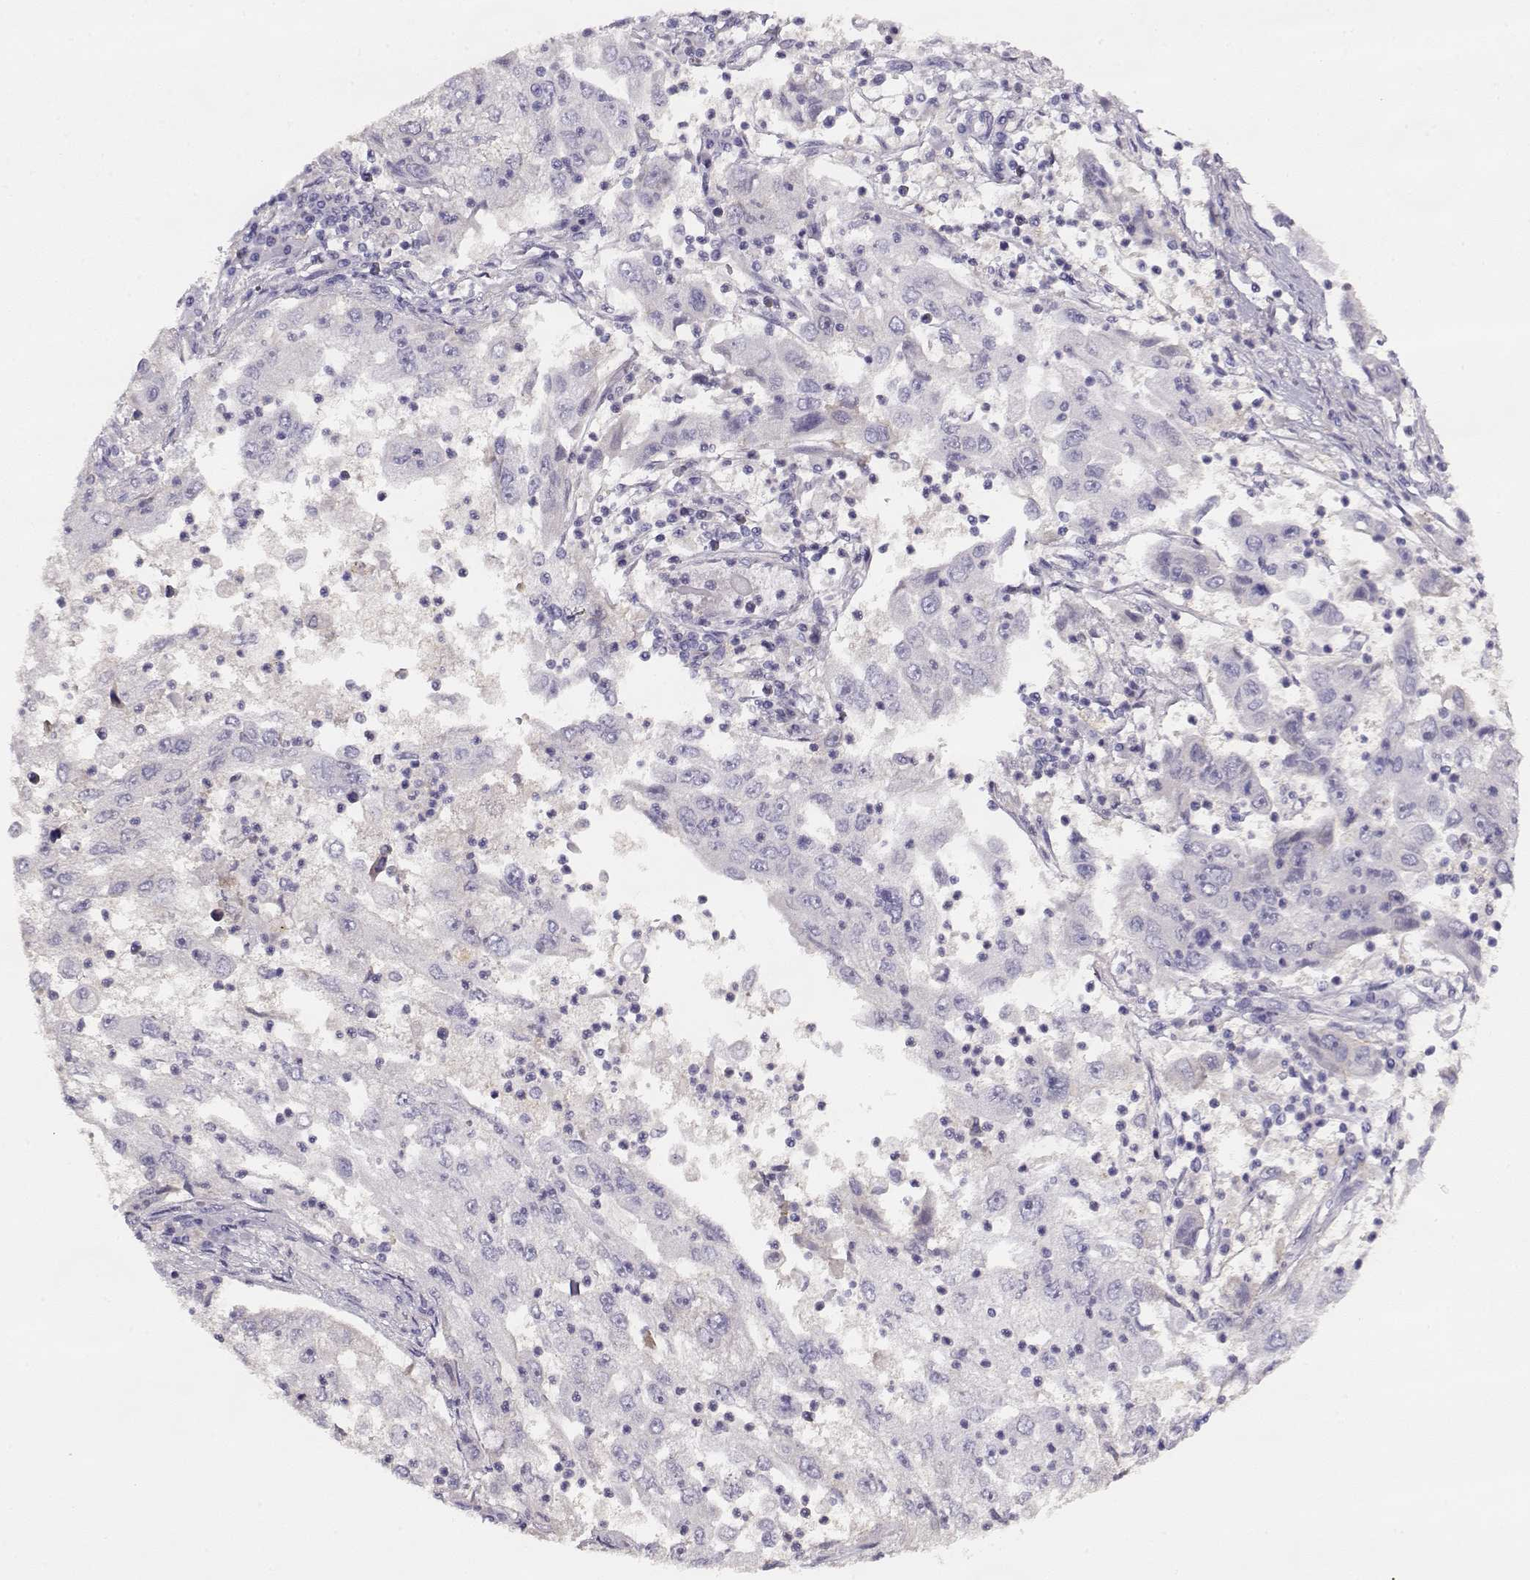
{"staining": {"intensity": "negative", "quantity": "none", "location": "none"}, "tissue": "cervical cancer", "cell_type": "Tumor cells", "image_type": "cancer", "snomed": [{"axis": "morphology", "description": "Squamous cell carcinoma, NOS"}, {"axis": "topography", "description": "Cervix"}], "caption": "Immunohistochemistry photomicrograph of human squamous cell carcinoma (cervical) stained for a protein (brown), which displays no expression in tumor cells.", "gene": "NDRG4", "patient": {"sex": "female", "age": 36}}